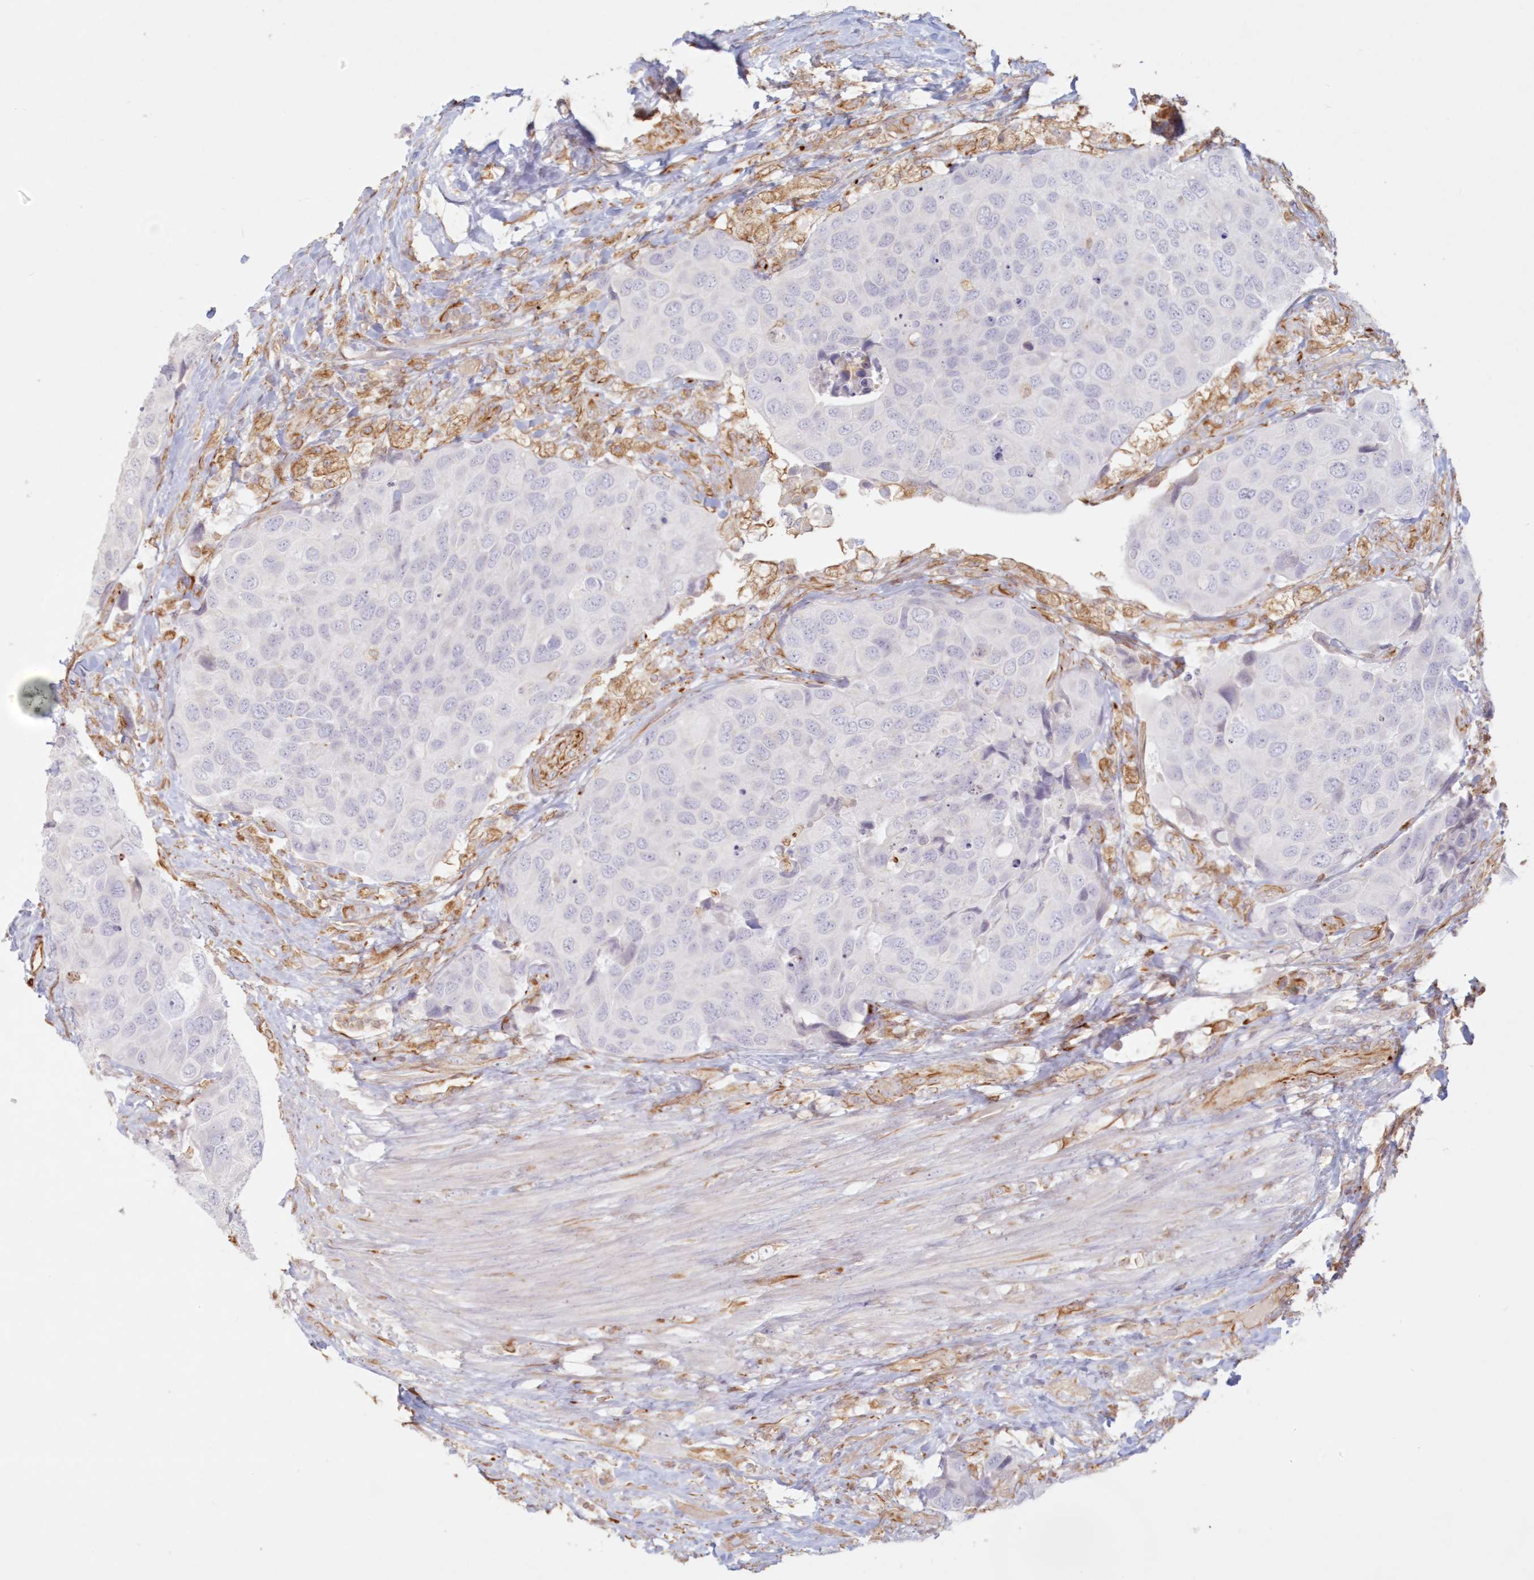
{"staining": {"intensity": "negative", "quantity": "none", "location": "none"}, "tissue": "urothelial cancer", "cell_type": "Tumor cells", "image_type": "cancer", "snomed": [{"axis": "morphology", "description": "Urothelial carcinoma, High grade"}, {"axis": "topography", "description": "Urinary bladder"}], "caption": "Tumor cells are negative for protein expression in human urothelial carcinoma (high-grade). Brightfield microscopy of IHC stained with DAB (brown) and hematoxylin (blue), captured at high magnification.", "gene": "DMRTB1", "patient": {"sex": "male", "age": 74}}